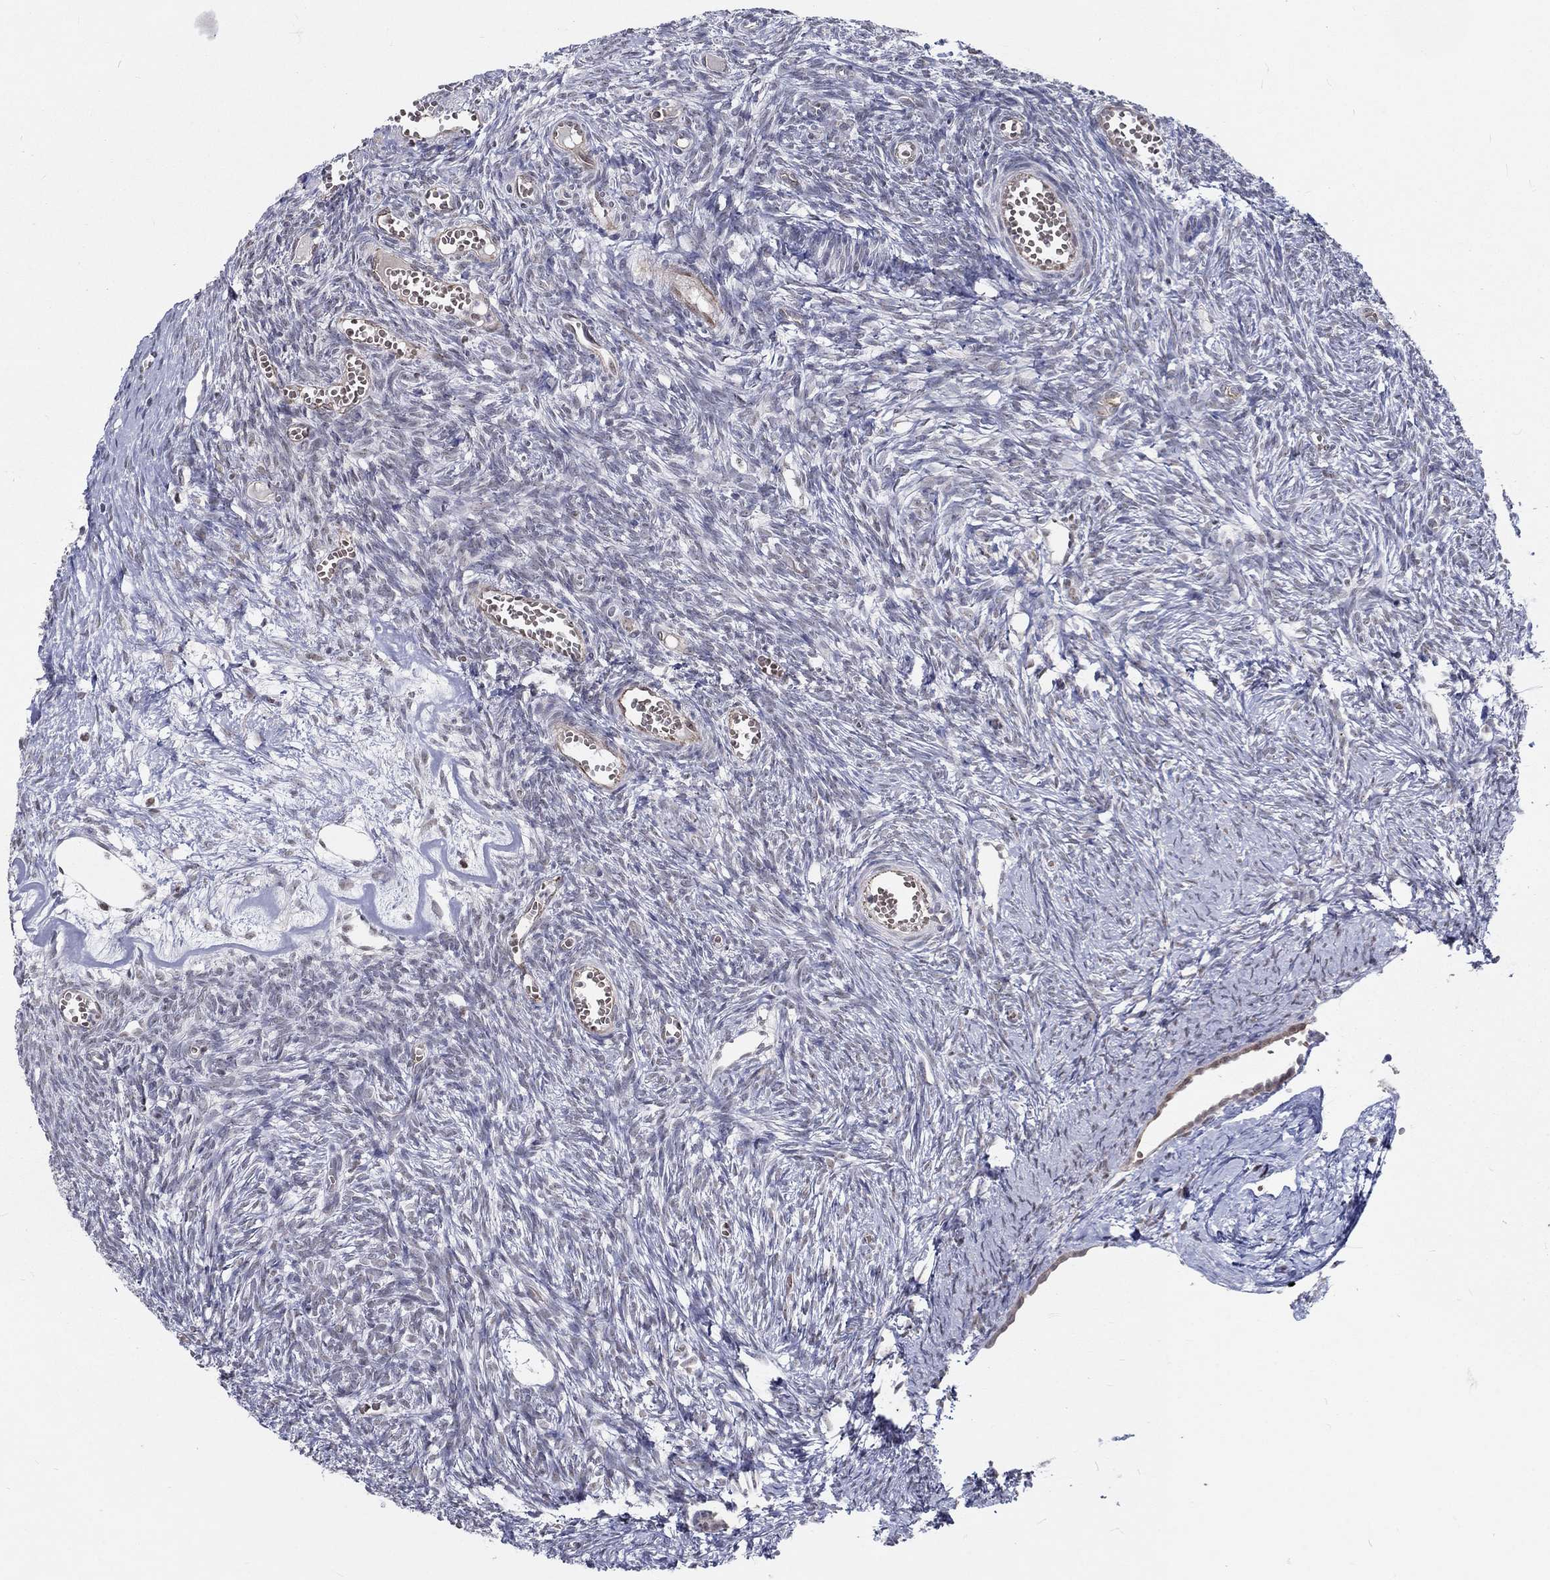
{"staining": {"intensity": "negative", "quantity": "none", "location": "none"}, "tissue": "ovary", "cell_type": "Ovarian stroma cells", "image_type": "normal", "snomed": [{"axis": "morphology", "description": "Normal tissue, NOS"}, {"axis": "topography", "description": "Ovary"}], "caption": "Immunohistochemical staining of normal ovary displays no significant expression in ovarian stroma cells. (DAB IHC visualized using brightfield microscopy, high magnification).", "gene": "ZBED1", "patient": {"sex": "female", "age": 43}}